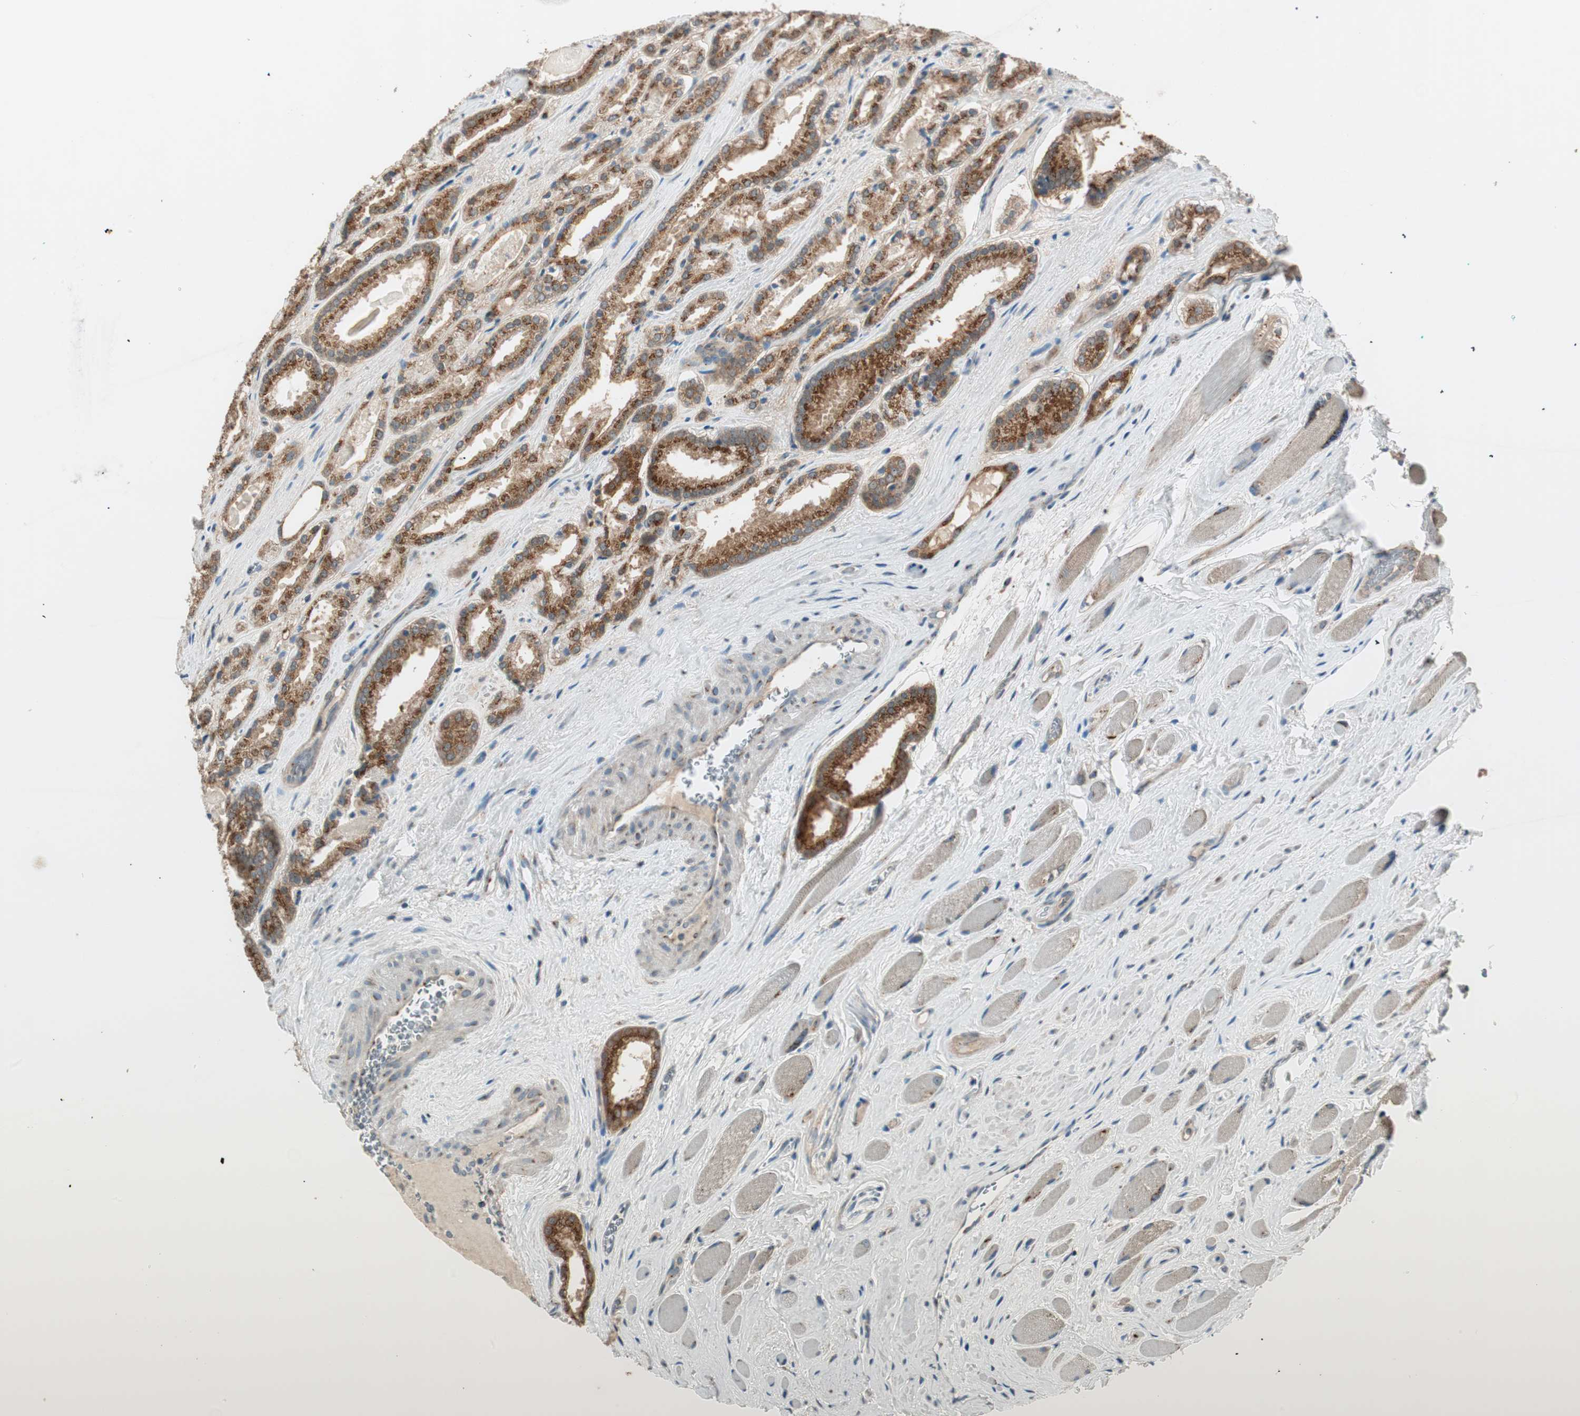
{"staining": {"intensity": "strong", "quantity": ">75%", "location": "cytoplasmic/membranous"}, "tissue": "prostate cancer", "cell_type": "Tumor cells", "image_type": "cancer", "snomed": [{"axis": "morphology", "description": "Adenocarcinoma, Low grade"}, {"axis": "topography", "description": "Prostate"}], "caption": "Immunohistochemistry of adenocarcinoma (low-grade) (prostate) shows high levels of strong cytoplasmic/membranous positivity in approximately >75% of tumor cells.", "gene": "SEC16A", "patient": {"sex": "male", "age": 59}}